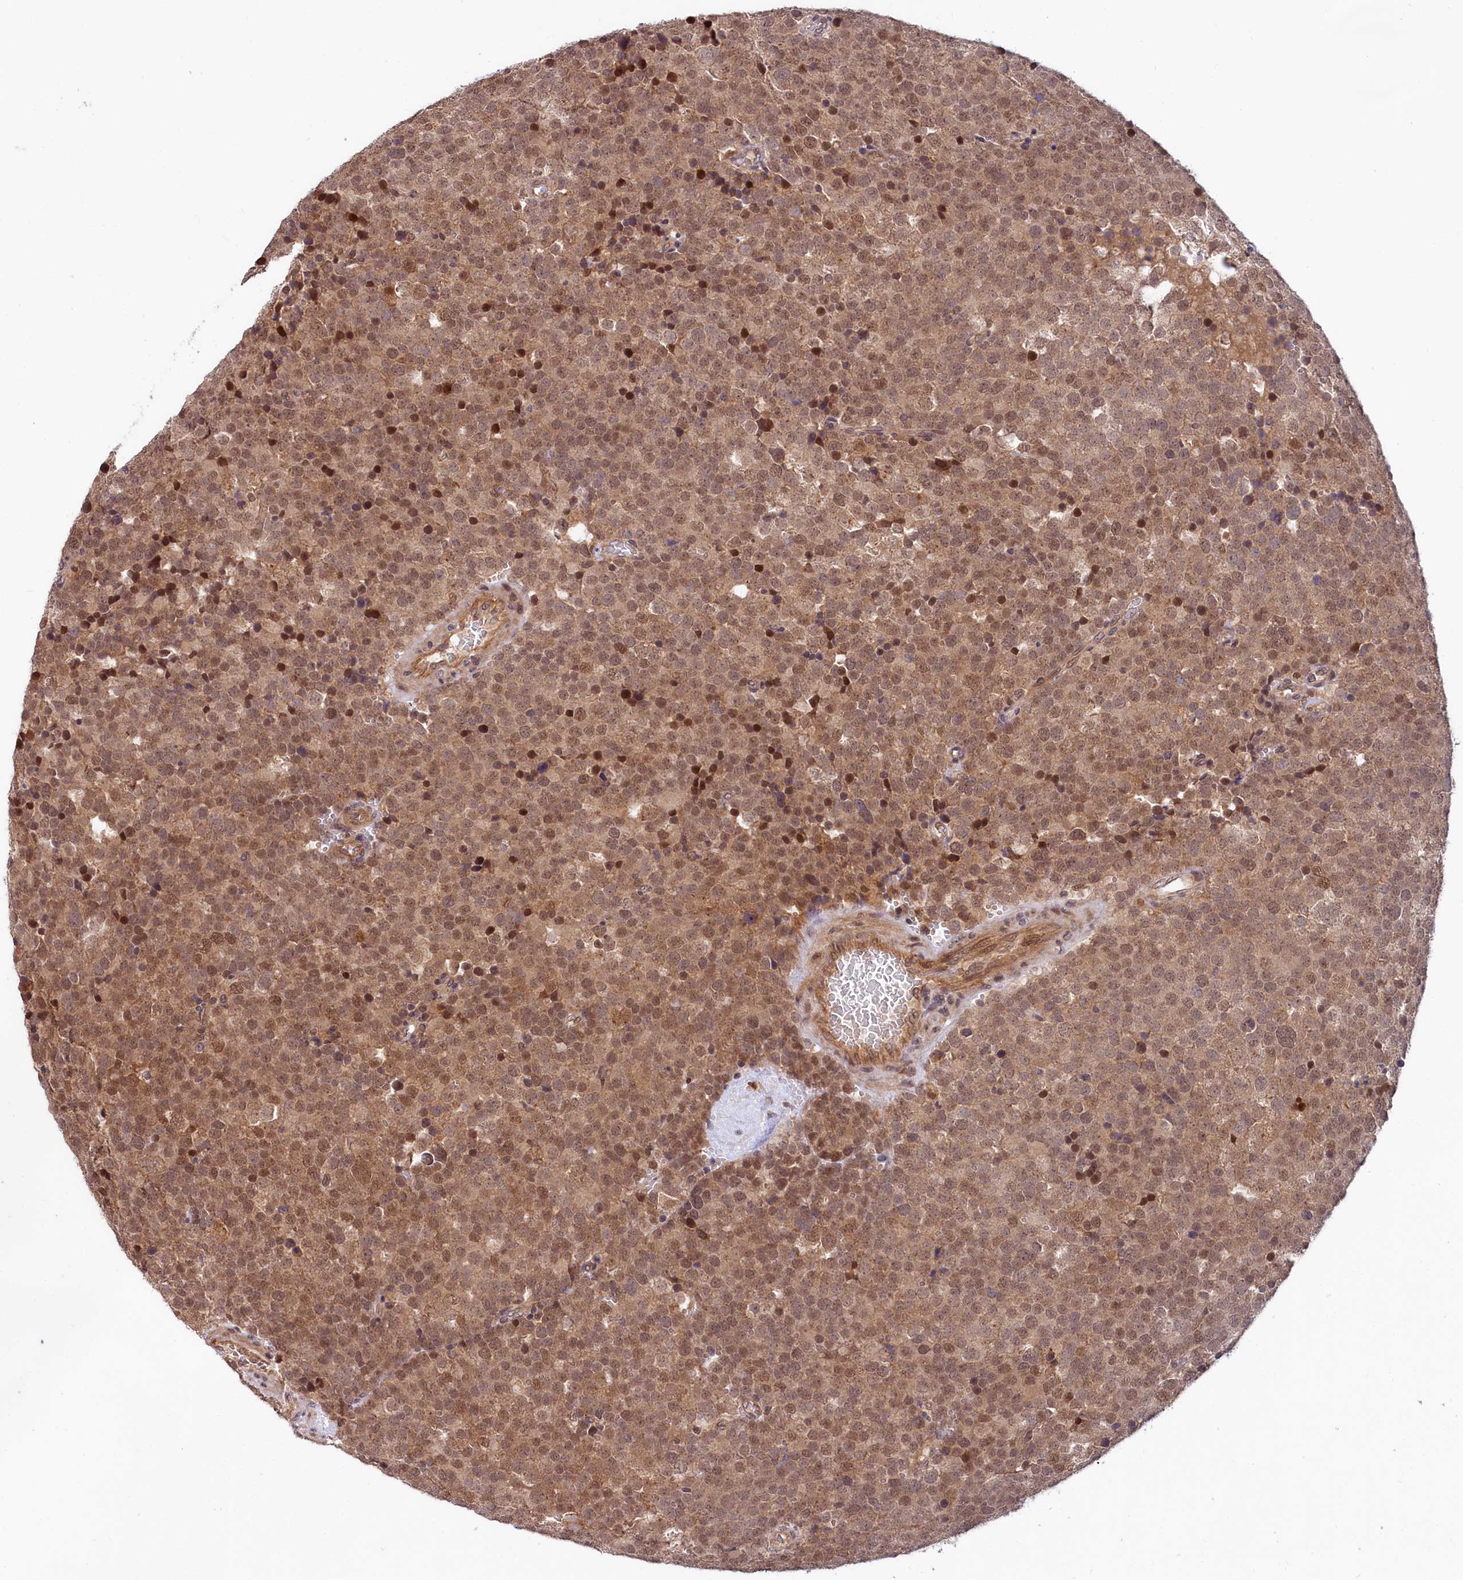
{"staining": {"intensity": "moderate", "quantity": ">75%", "location": "cytoplasmic/membranous,nuclear"}, "tissue": "testis cancer", "cell_type": "Tumor cells", "image_type": "cancer", "snomed": [{"axis": "morphology", "description": "Seminoma, NOS"}, {"axis": "topography", "description": "Testis"}], "caption": "The image reveals immunohistochemical staining of testis seminoma. There is moderate cytoplasmic/membranous and nuclear positivity is identified in approximately >75% of tumor cells.", "gene": "UBE3A", "patient": {"sex": "male", "age": 71}}